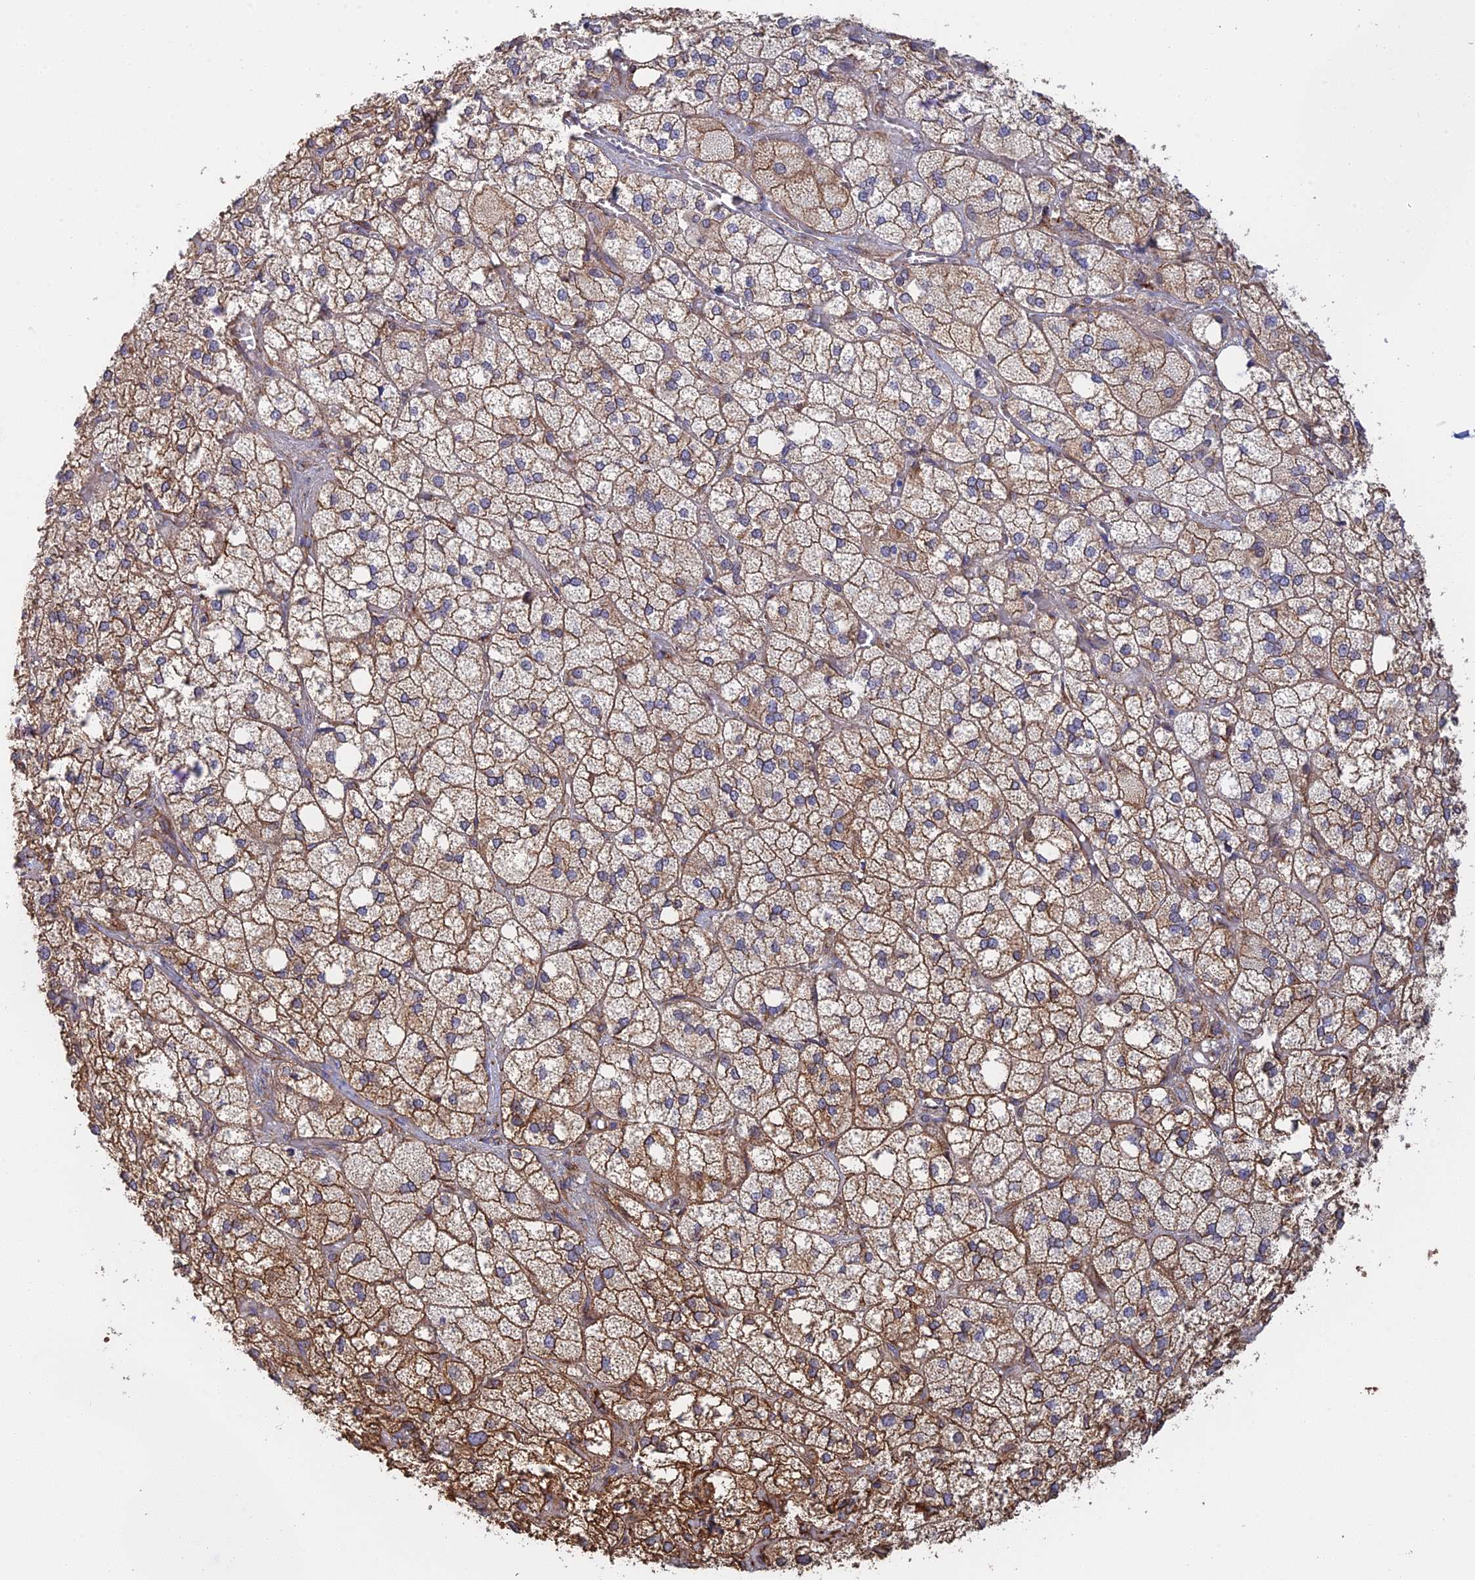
{"staining": {"intensity": "strong", "quantity": "25%-75%", "location": "cytoplasmic/membranous"}, "tissue": "adrenal gland", "cell_type": "Glandular cells", "image_type": "normal", "snomed": [{"axis": "morphology", "description": "Normal tissue, NOS"}, {"axis": "topography", "description": "Adrenal gland"}], "caption": "A high-resolution micrograph shows IHC staining of unremarkable adrenal gland, which reveals strong cytoplasmic/membranous positivity in approximately 25%-75% of glandular cells.", "gene": "WBP11", "patient": {"sex": "male", "age": 61}}